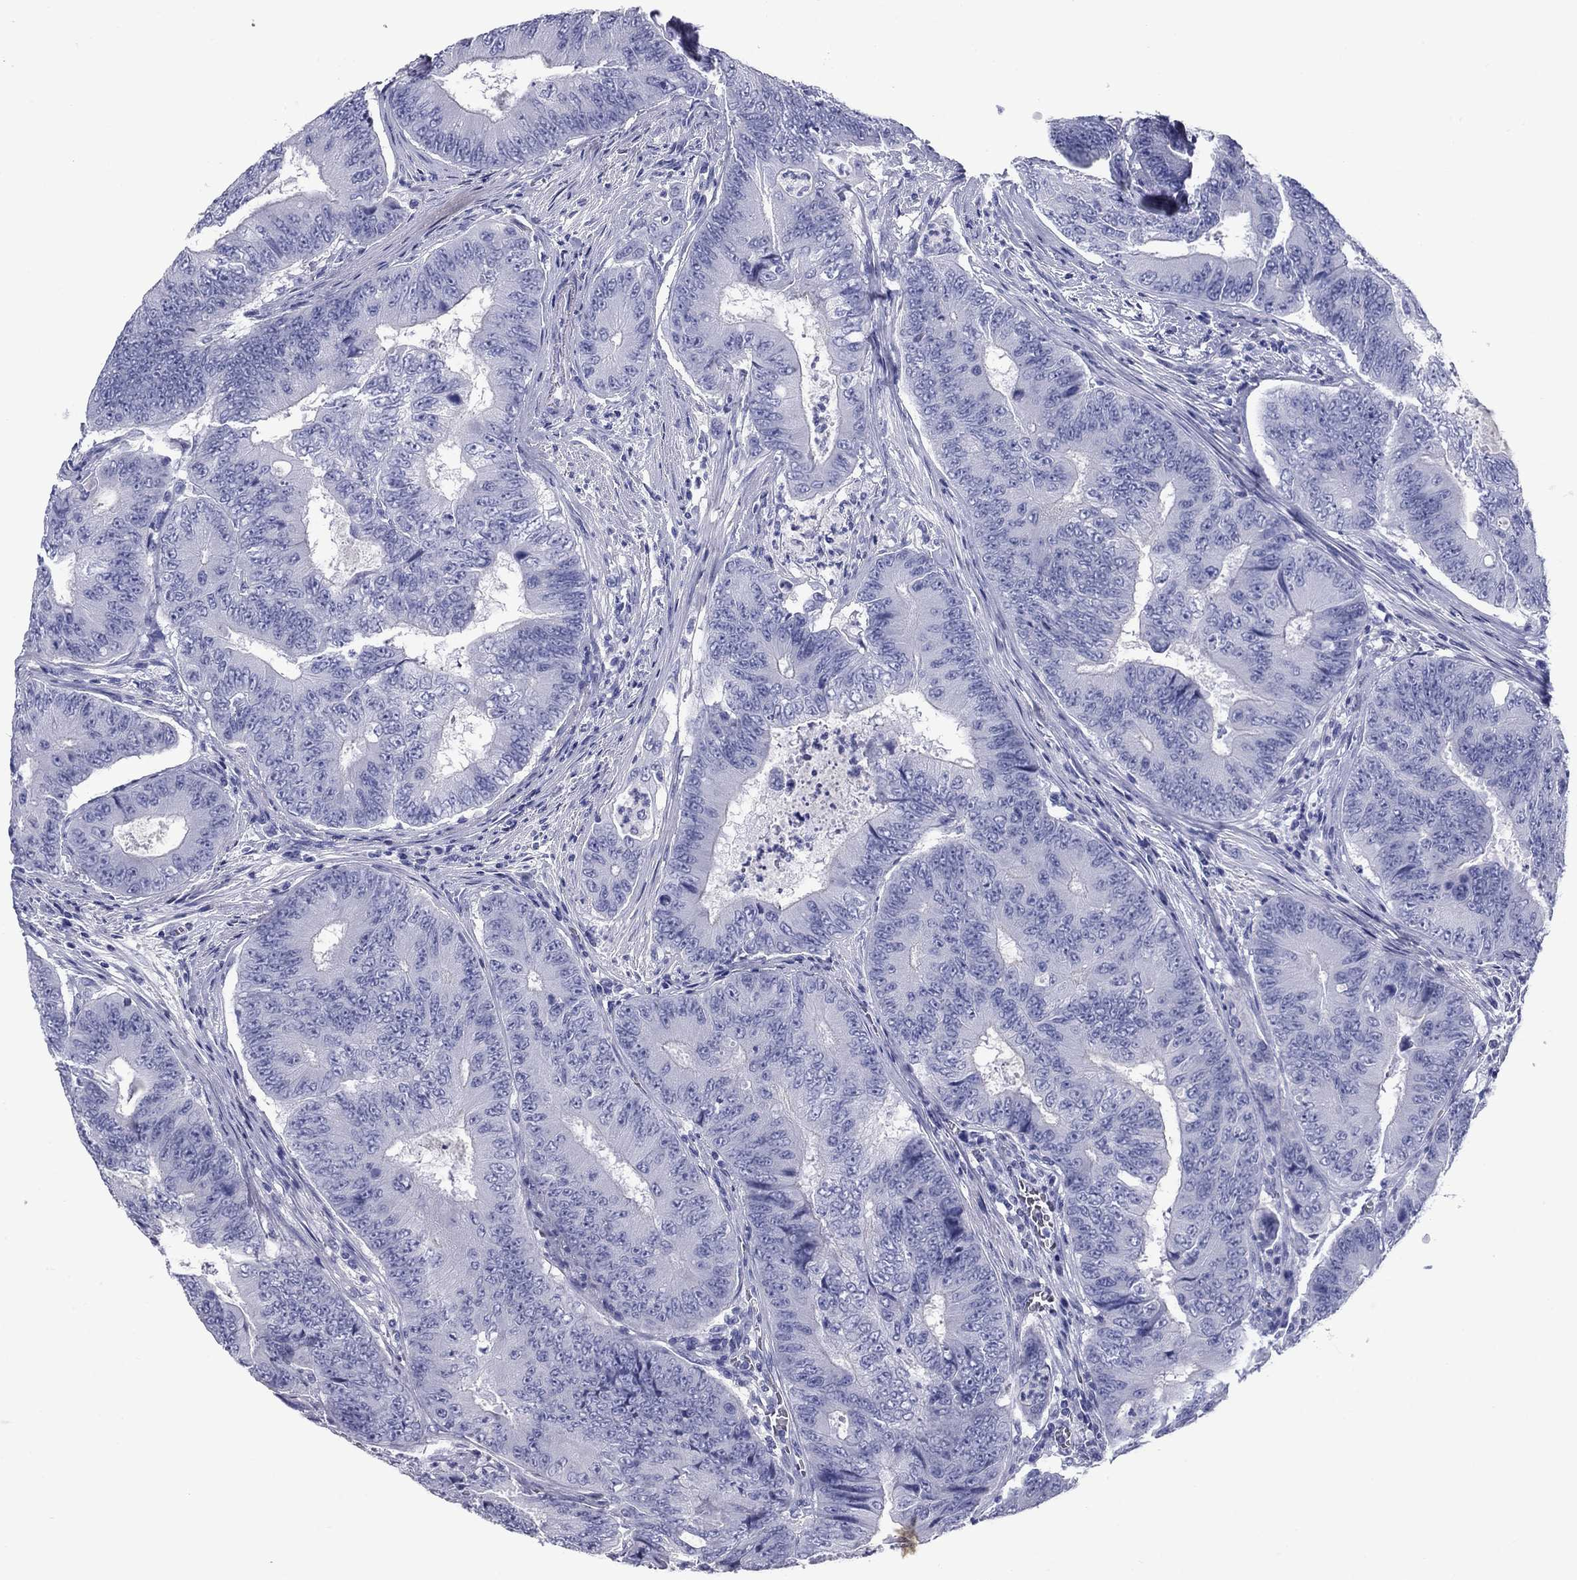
{"staining": {"intensity": "negative", "quantity": "none", "location": "none"}, "tissue": "colorectal cancer", "cell_type": "Tumor cells", "image_type": "cancer", "snomed": [{"axis": "morphology", "description": "Adenocarcinoma, NOS"}, {"axis": "topography", "description": "Colon"}], "caption": "A photomicrograph of colorectal cancer stained for a protein demonstrates no brown staining in tumor cells.", "gene": "NPPA", "patient": {"sex": "female", "age": 48}}